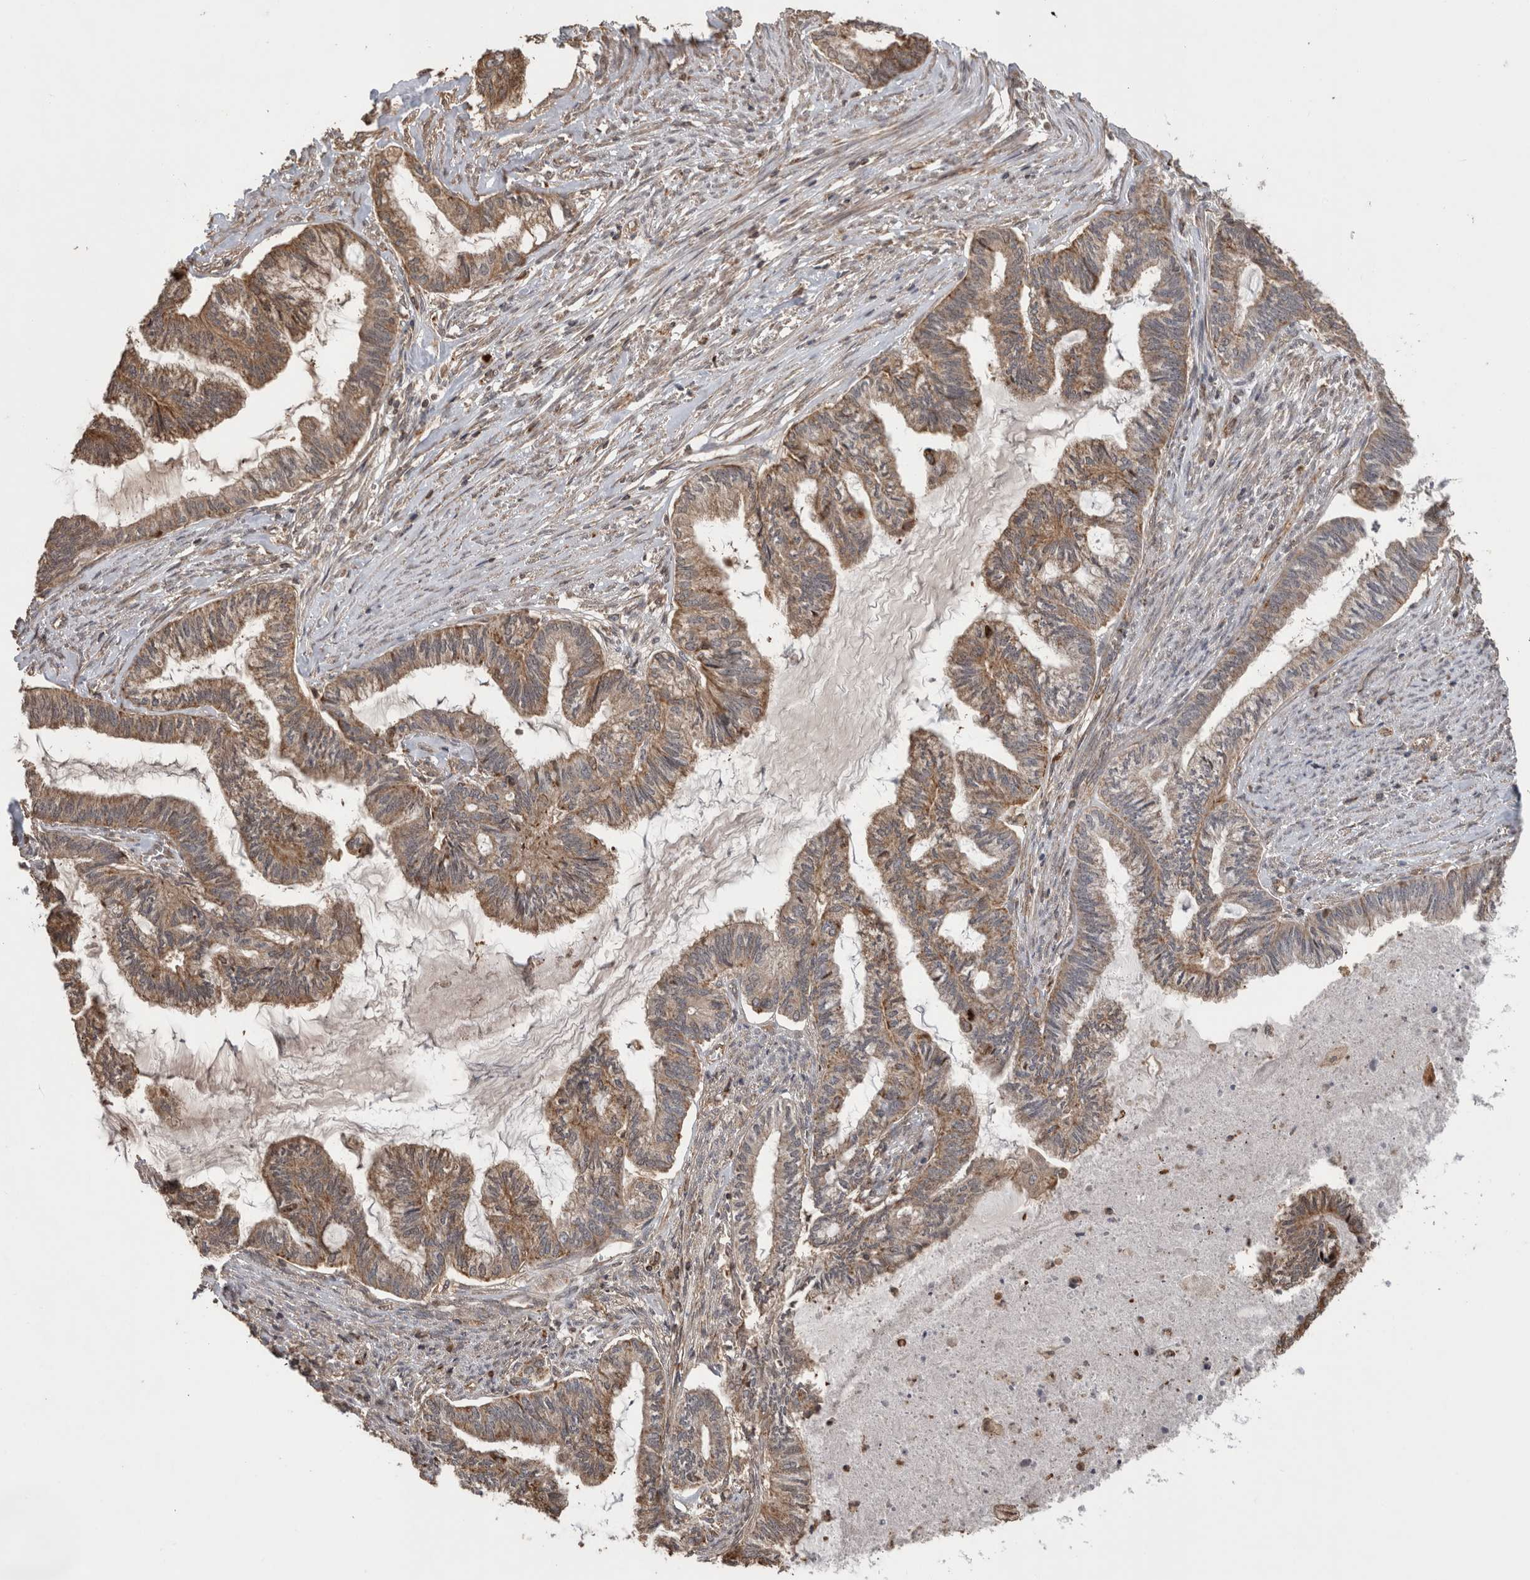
{"staining": {"intensity": "moderate", "quantity": ">75%", "location": "cytoplasmic/membranous"}, "tissue": "endometrial cancer", "cell_type": "Tumor cells", "image_type": "cancer", "snomed": [{"axis": "morphology", "description": "Adenocarcinoma, NOS"}, {"axis": "topography", "description": "Endometrium"}], "caption": "Adenocarcinoma (endometrial) tissue demonstrates moderate cytoplasmic/membranous expression in approximately >75% of tumor cells, visualized by immunohistochemistry. (brown staining indicates protein expression, while blue staining denotes nuclei).", "gene": "IMMP2L", "patient": {"sex": "female", "age": 86}}